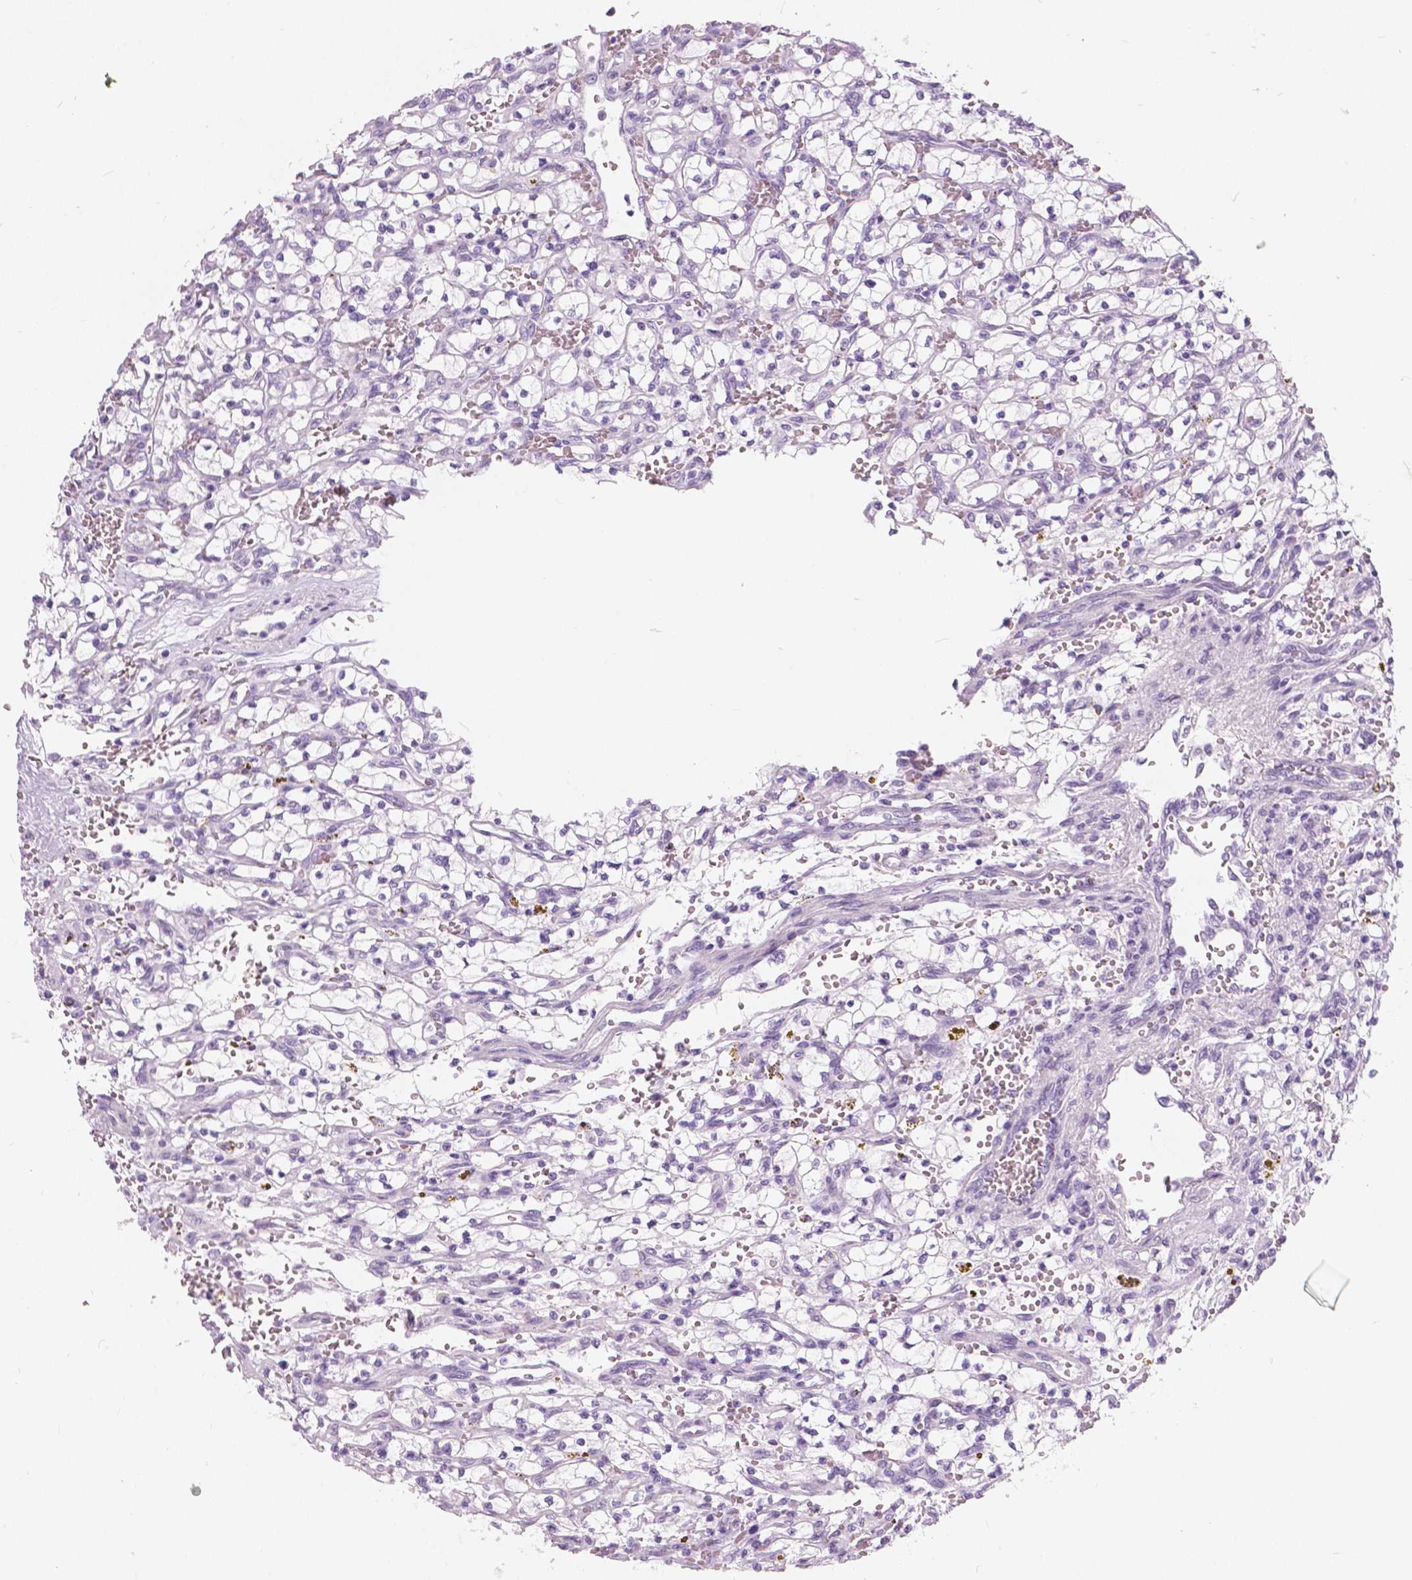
{"staining": {"intensity": "negative", "quantity": "none", "location": "none"}, "tissue": "renal cancer", "cell_type": "Tumor cells", "image_type": "cancer", "snomed": [{"axis": "morphology", "description": "Adenocarcinoma, NOS"}, {"axis": "topography", "description": "Kidney"}], "caption": "Immunohistochemical staining of human adenocarcinoma (renal) demonstrates no significant positivity in tumor cells.", "gene": "A4GNT", "patient": {"sex": "female", "age": 64}}